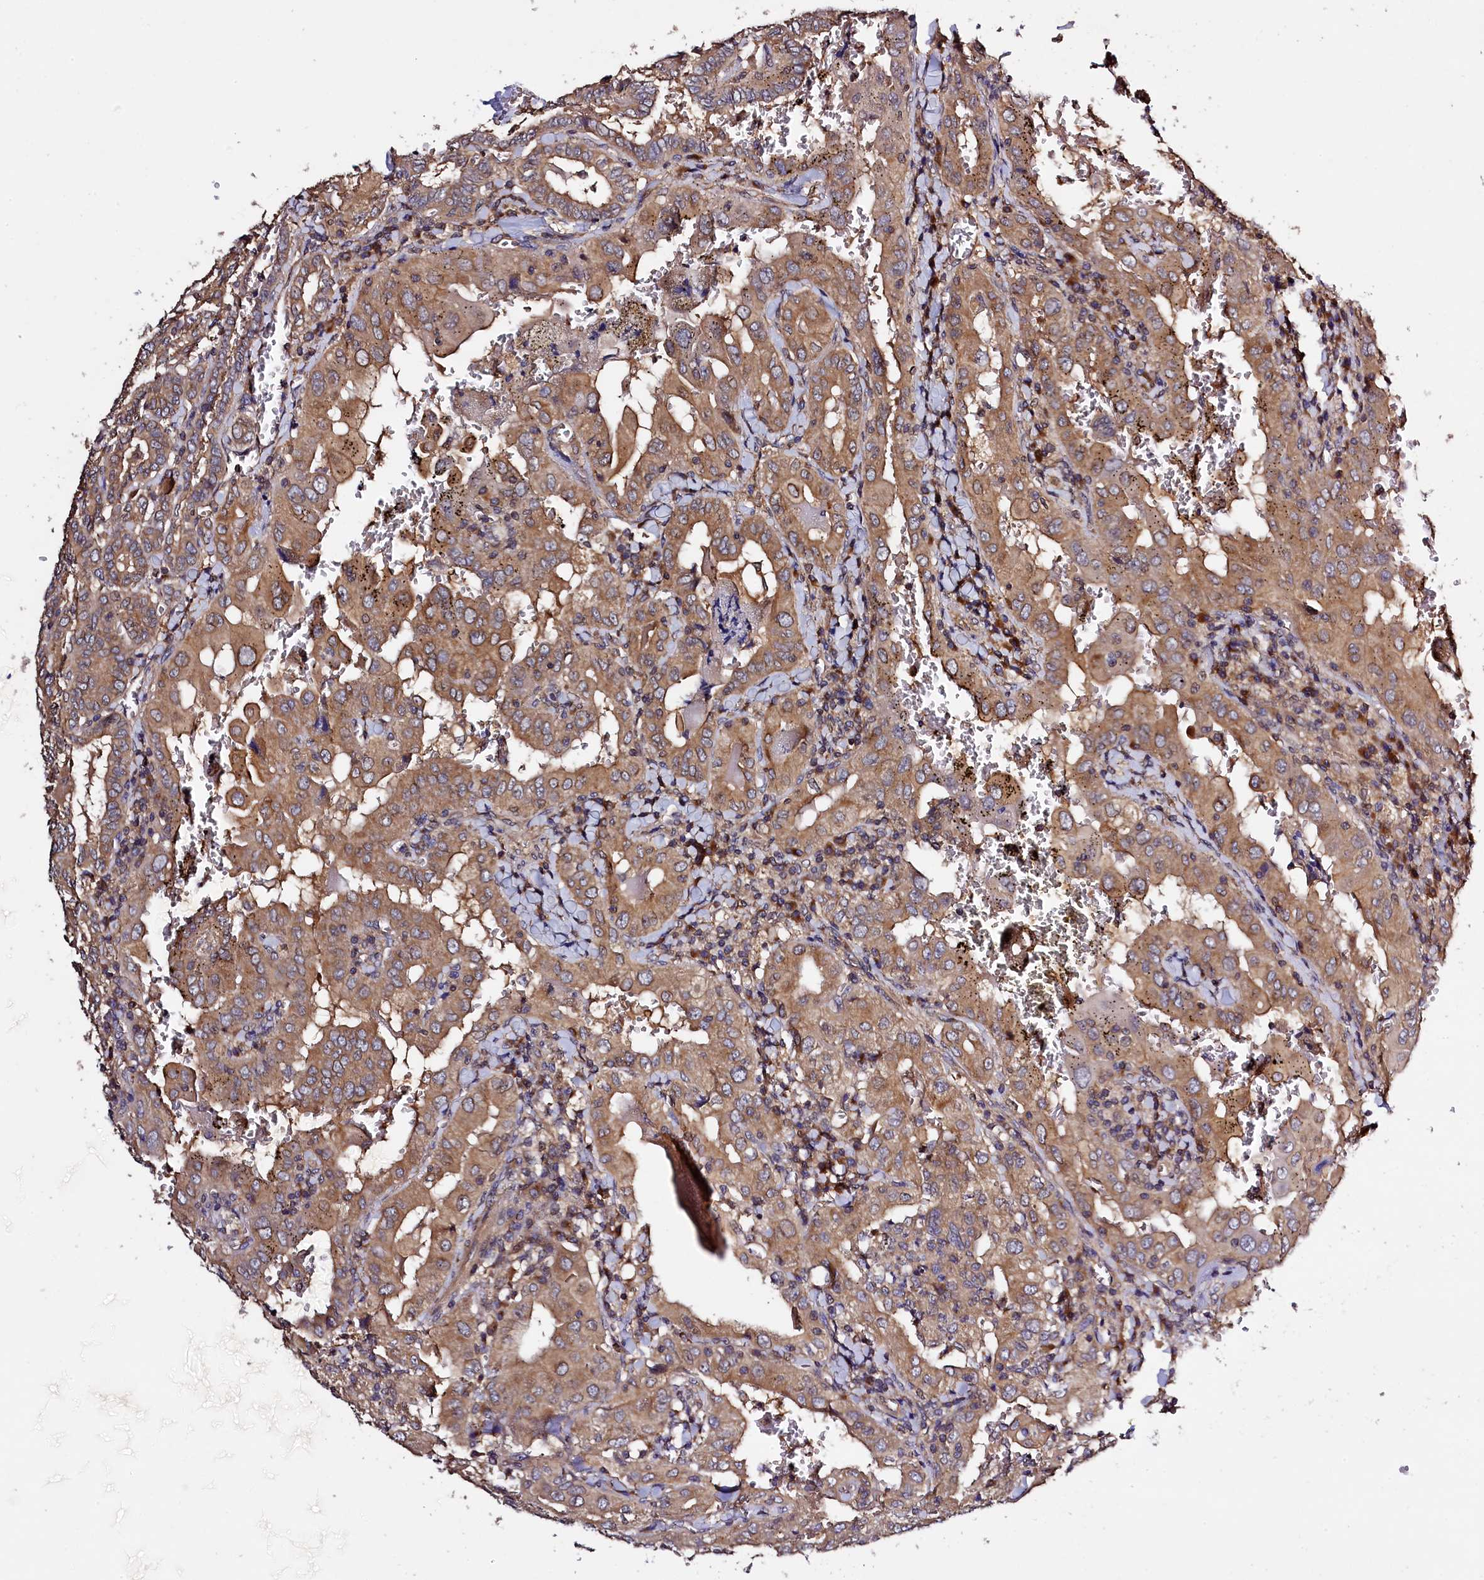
{"staining": {"intensity": "moderate", "quantity": ">75%", "location": "cytoplasmic/membranous"}, "tissue": "thyroid cancer", "cell_type": "Tumor cells", "image_type": "cancer", "snomed": [{"axis": "morphology", "description": "Papillary adenocarcinoma, NOS"}, {"axis": "topography", "description": "Thyroid gland"}], "caption": "This micrograph demonstrates IHC staining of thyroid papillary adenocarcinoma, with medium moderate cytoplasmic/membranous staining in about >75% of tumor cells.", "gene": "KLC2", "patient": {"sex": "female", "age": 72}}